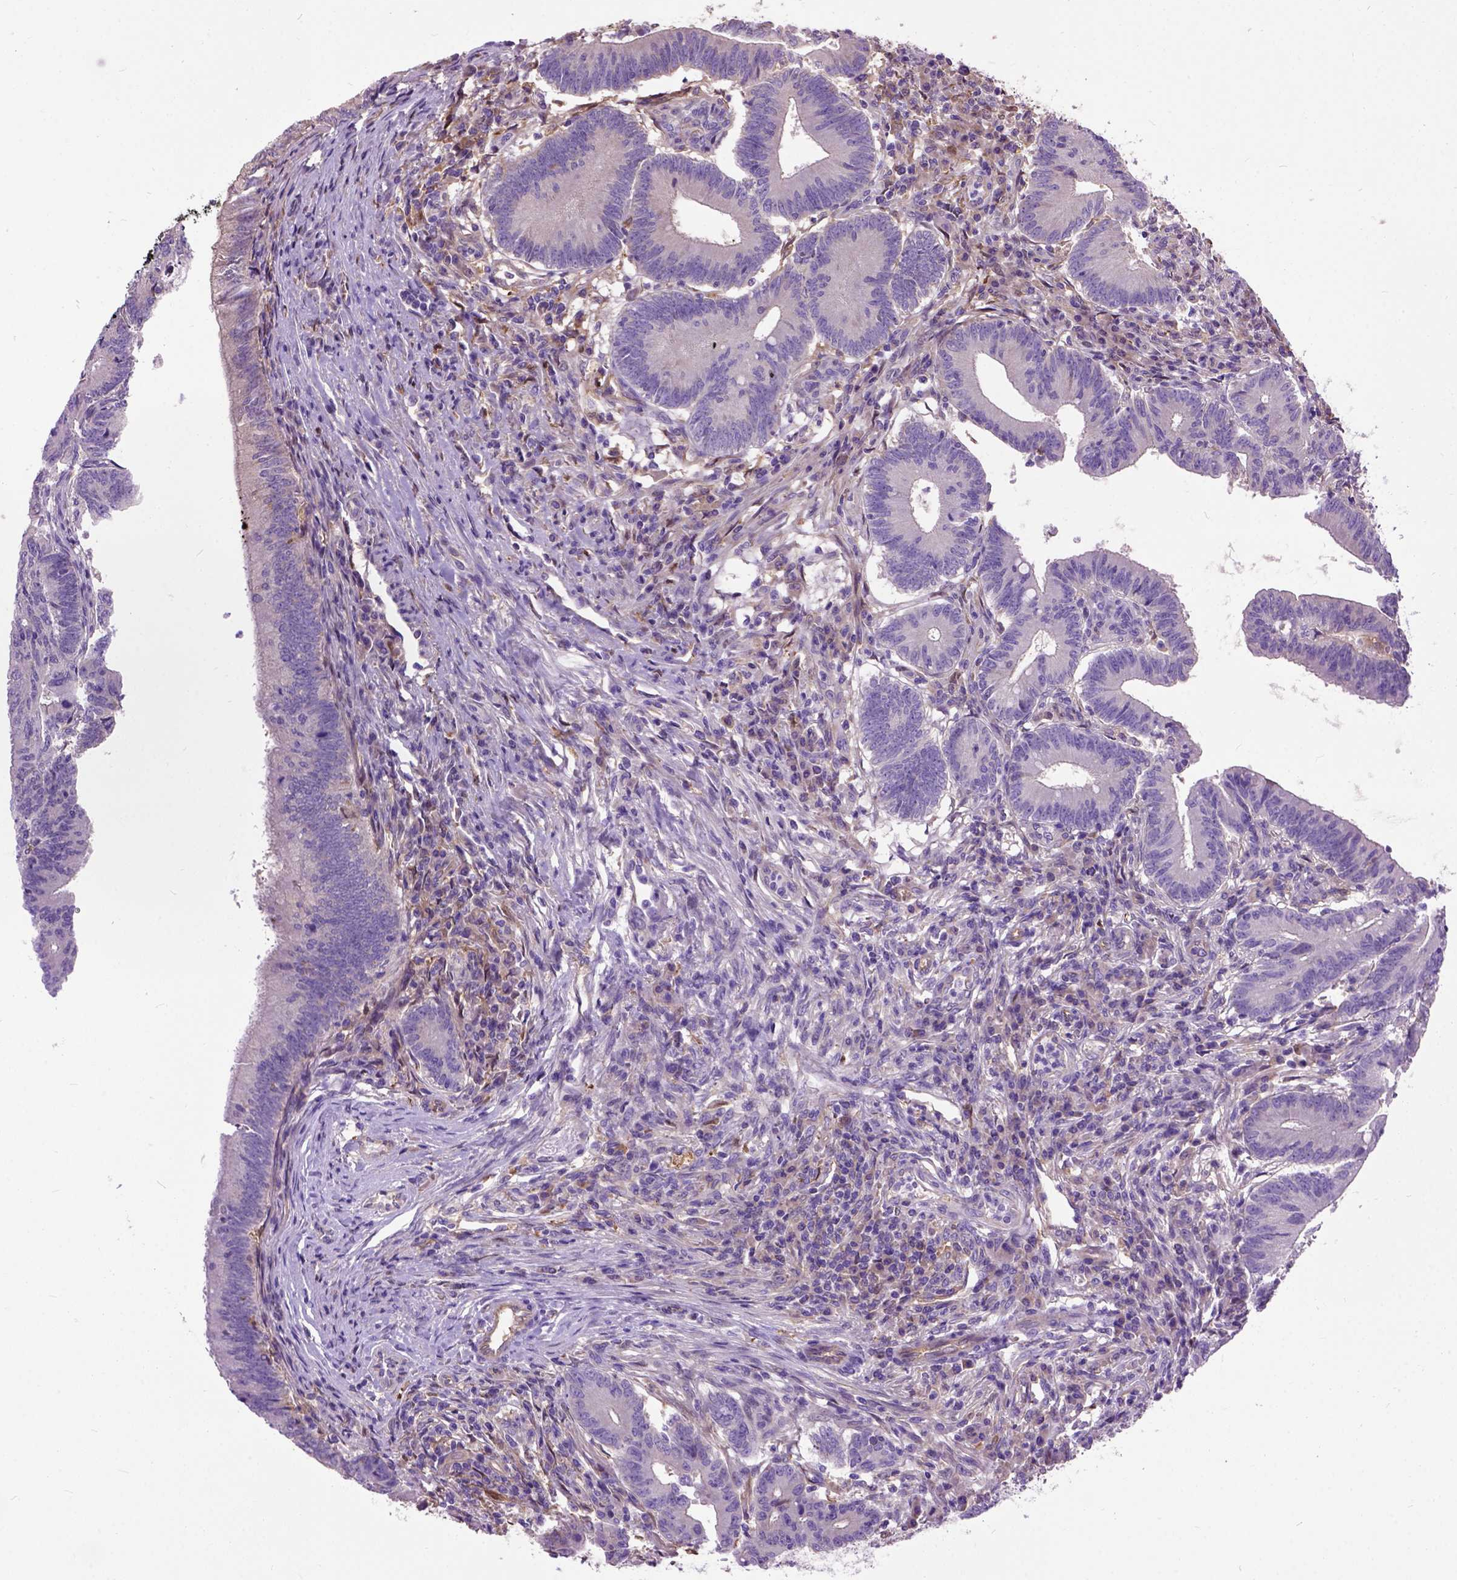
{"staining": {"intensity": "negative", "quantity": "none", "location": "none"}, "tissue": "colorectal cancer", "cell_type": "Tumor cells", "image_type": "cancer", "snomed": [{"axis": "morphology", "description": "Adenocarcinoma, NOS"}, {"axis": "topography", "description": "Colon"}], "caption": "Immunohistochemistry of human colorectal cancer shows no staining in tumor cells.", "gene": "SEMA4F", "patient": {"sex": "female", "age": 70}}